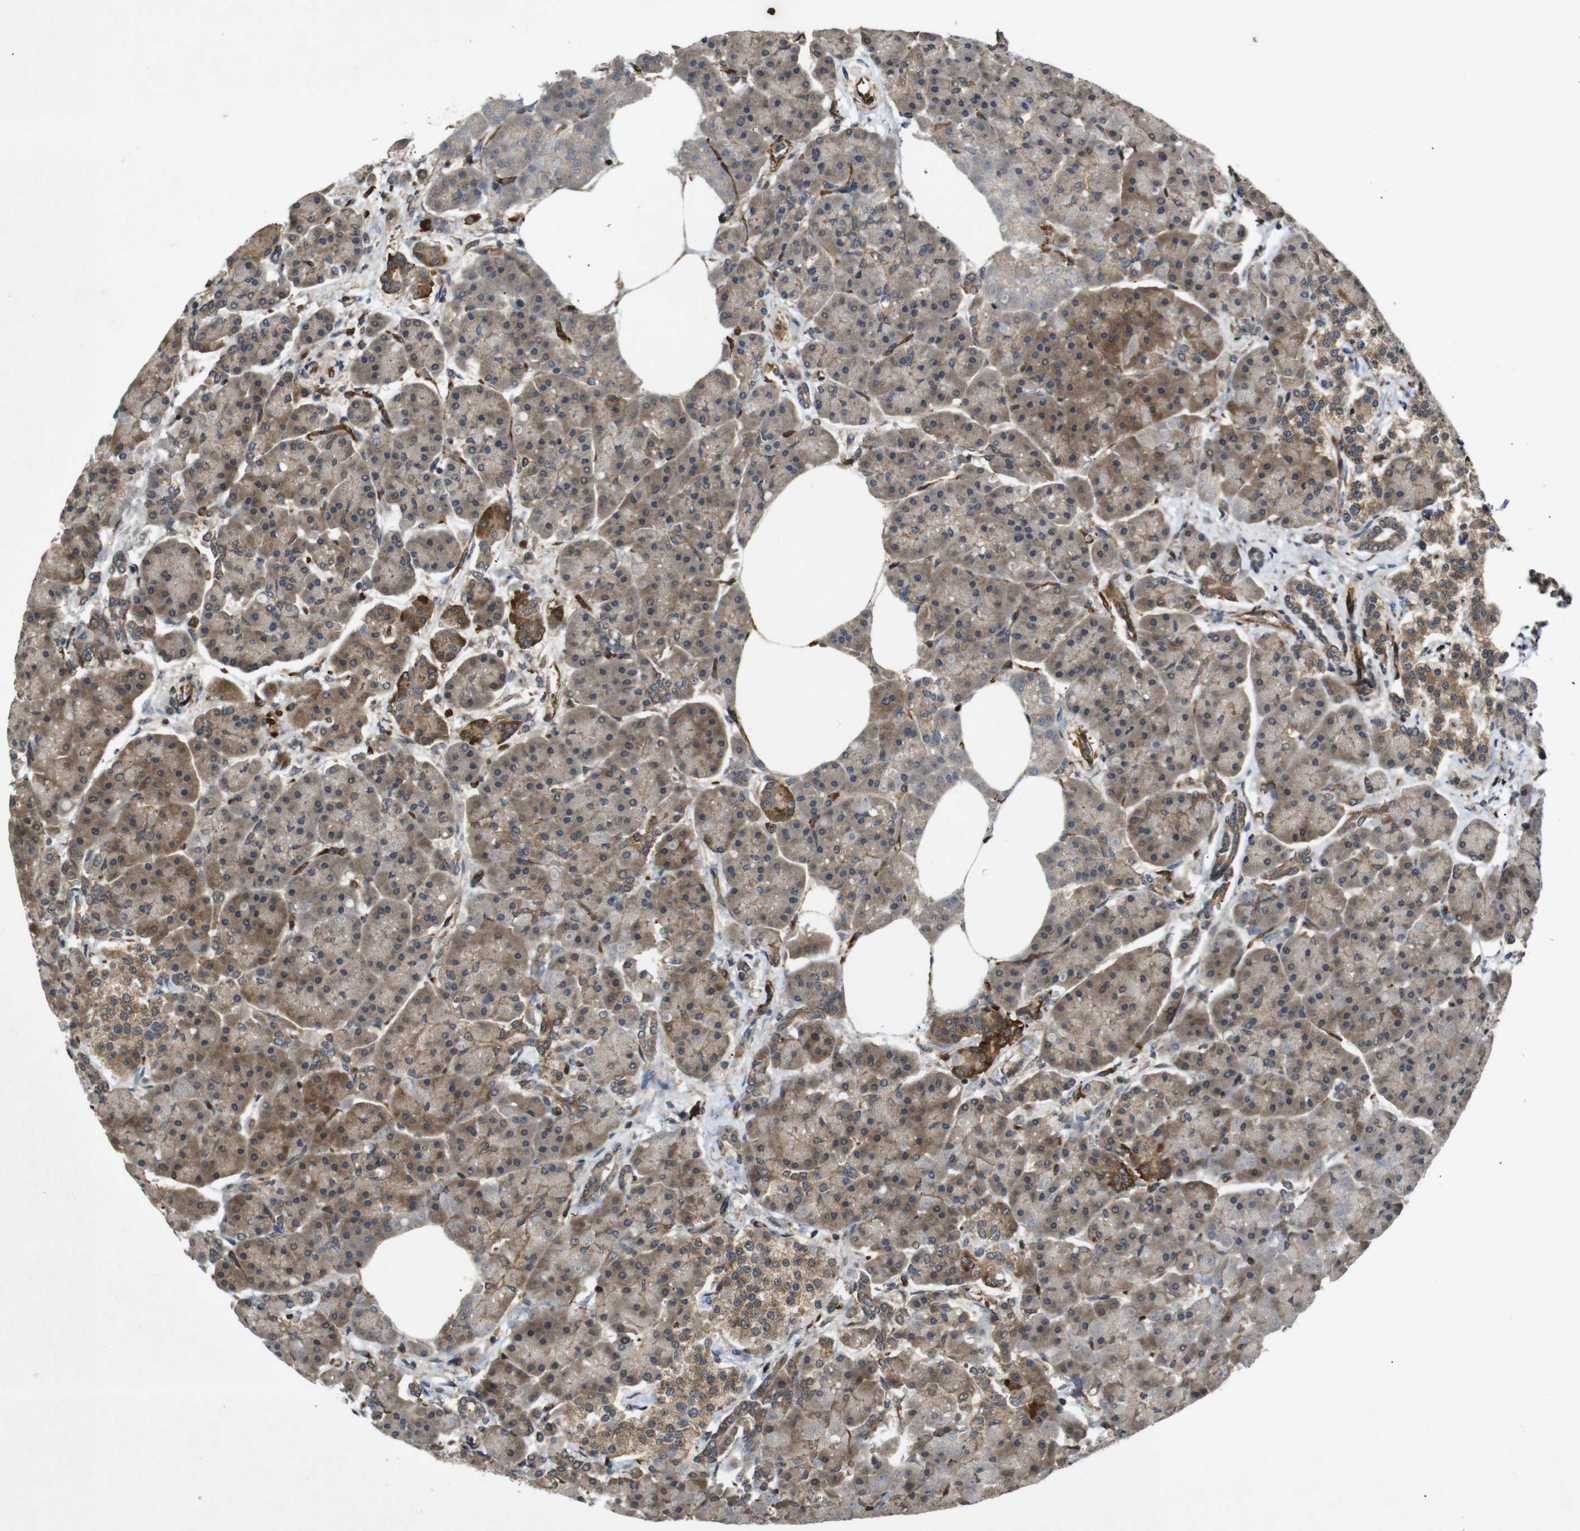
{"staining": {"intensity": "moderate", "quantity": ">75%", "location": "cytoplasmic/membranous"}, "tissue": "pancreas", "cell_type": "Exocrine glandular cells", "image_type": "normal", "snomed": [{"axis": "morphology", "description": "Normal tissue, NOS"}, {"axis": "topography", "description": "Pancreas"}], "caption": "An image of human pancreas stained for a protein shows moderate cytoplasmic/membranous brown staining in exocrine glandular cells.", "gene": "RIPK1", "patient": {"sex": "female", "age": 70}}